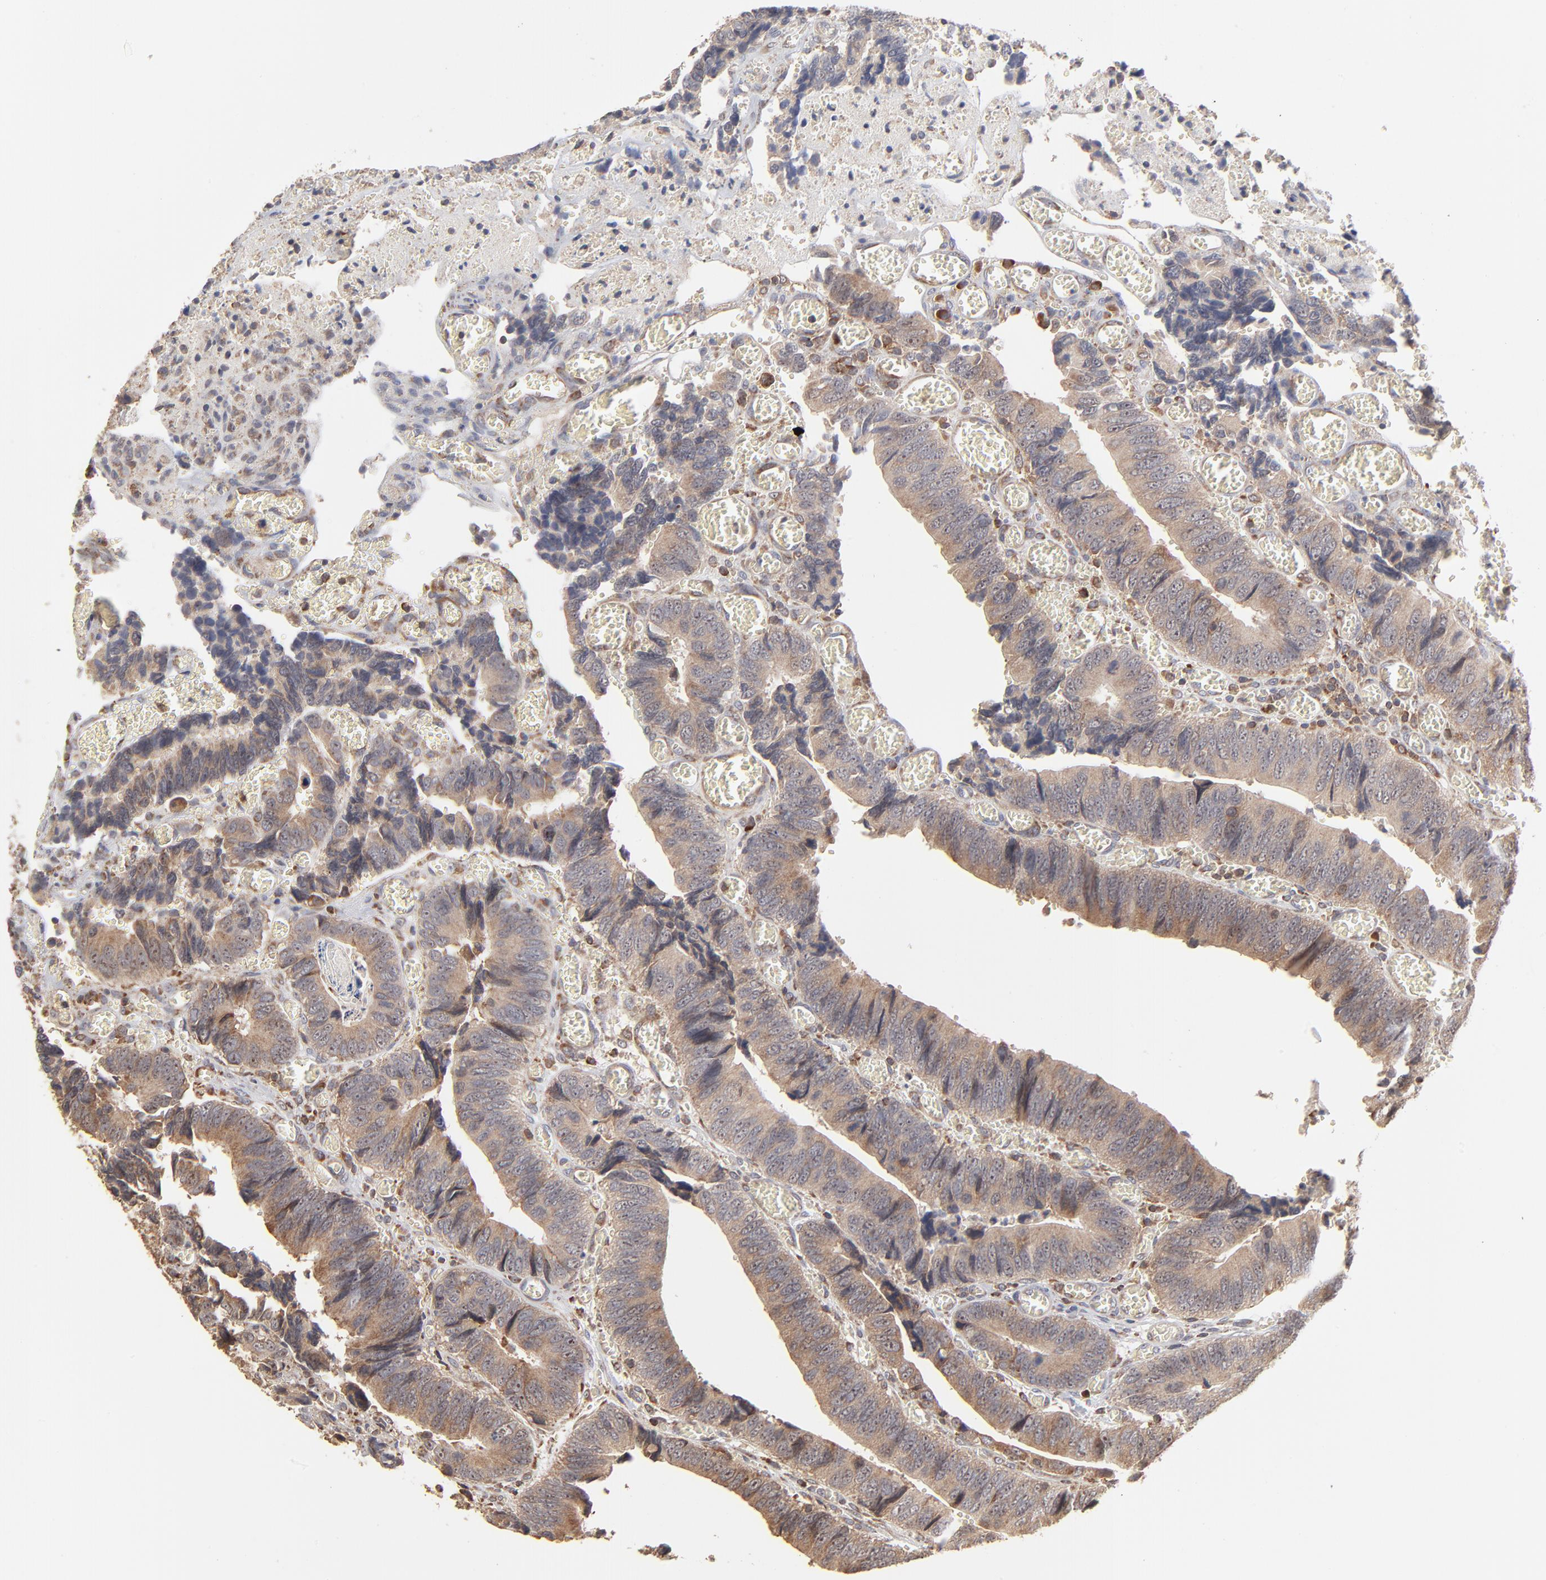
{"staining": {"intensity": "strong", "quantity": ">75%", "location": "cytoplasmic/membranous"}, "tissue": "colorectal cancer", "cell_type": "Tumor cells", "image_type": "cancer", "snomed": [{"axis": "morphology", "description": "Adenocarcinoma, NOS"}, {"axis": "topography", "description": "Colon"}], "caption": "High-power microscopy captured an immunohistochemistry photomicrograph of colorectal cancer (adenocarcinoma), revealing strong cytoplasmic/membranous staining in approximately >75% of tumor cells.", "gene": "RNF213", "patient": {"sex": "male", "age": 72}}